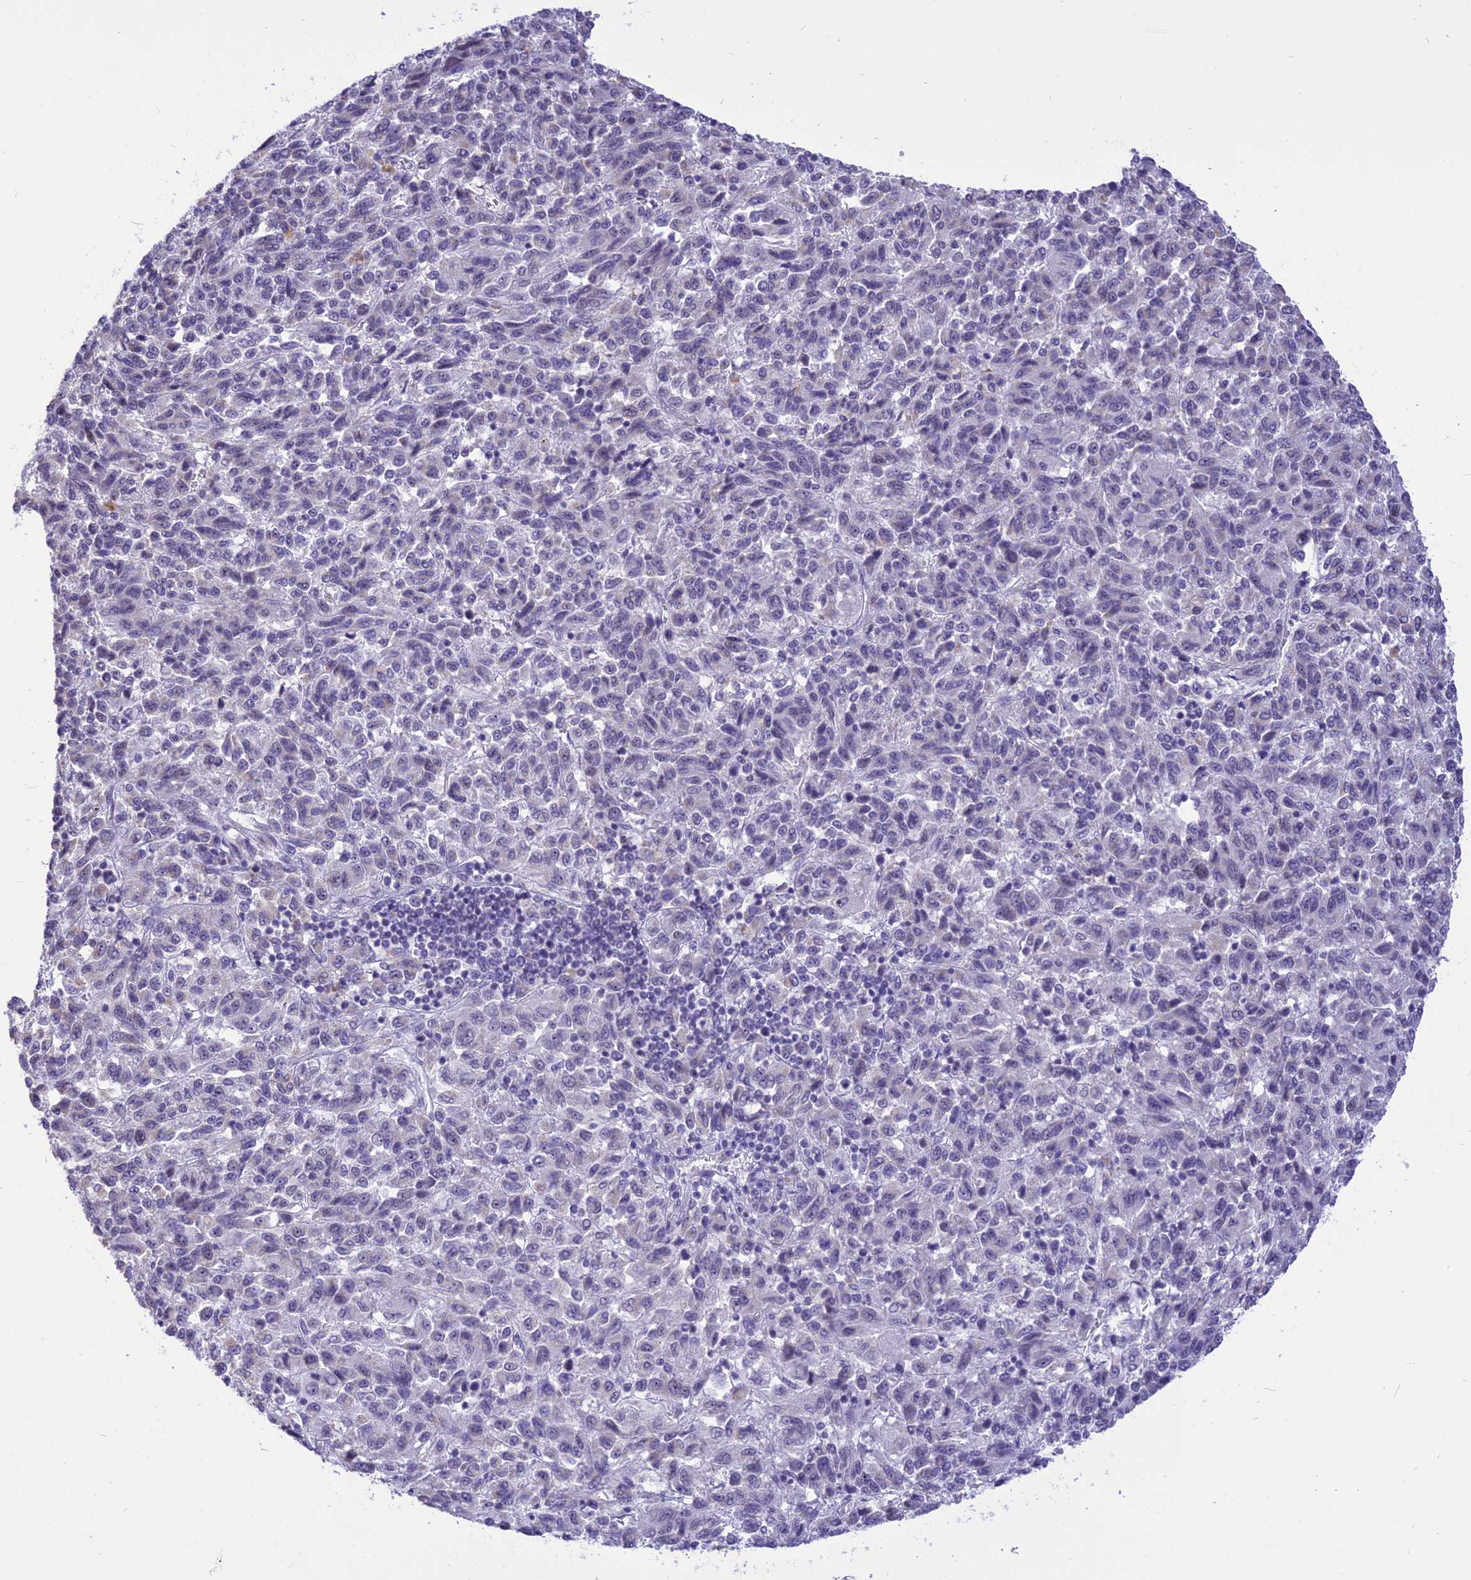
{"staining": {"intensity": "negative", "quantity": "none", "location": "none"}, "tissue": "melanoma", "cell_type": "Tumor cells", "image_type": "cancer", "snomed": [{"axis": "morphology", "description": "Malignant melanoma, Metastatic site"}, {"axis": "topography", "description": "Lung"}], "caption": "Tumor cells show no significant positivity in malignant melanoma (metastatic site). (Stains: DAB immunohistochemistry (IHC) with hematoxylin counter stain, Microscopy: brightfield microscopy at high magnification).", "gene": "CMSS1", "patient": {"sex": "male", "age": 64}}